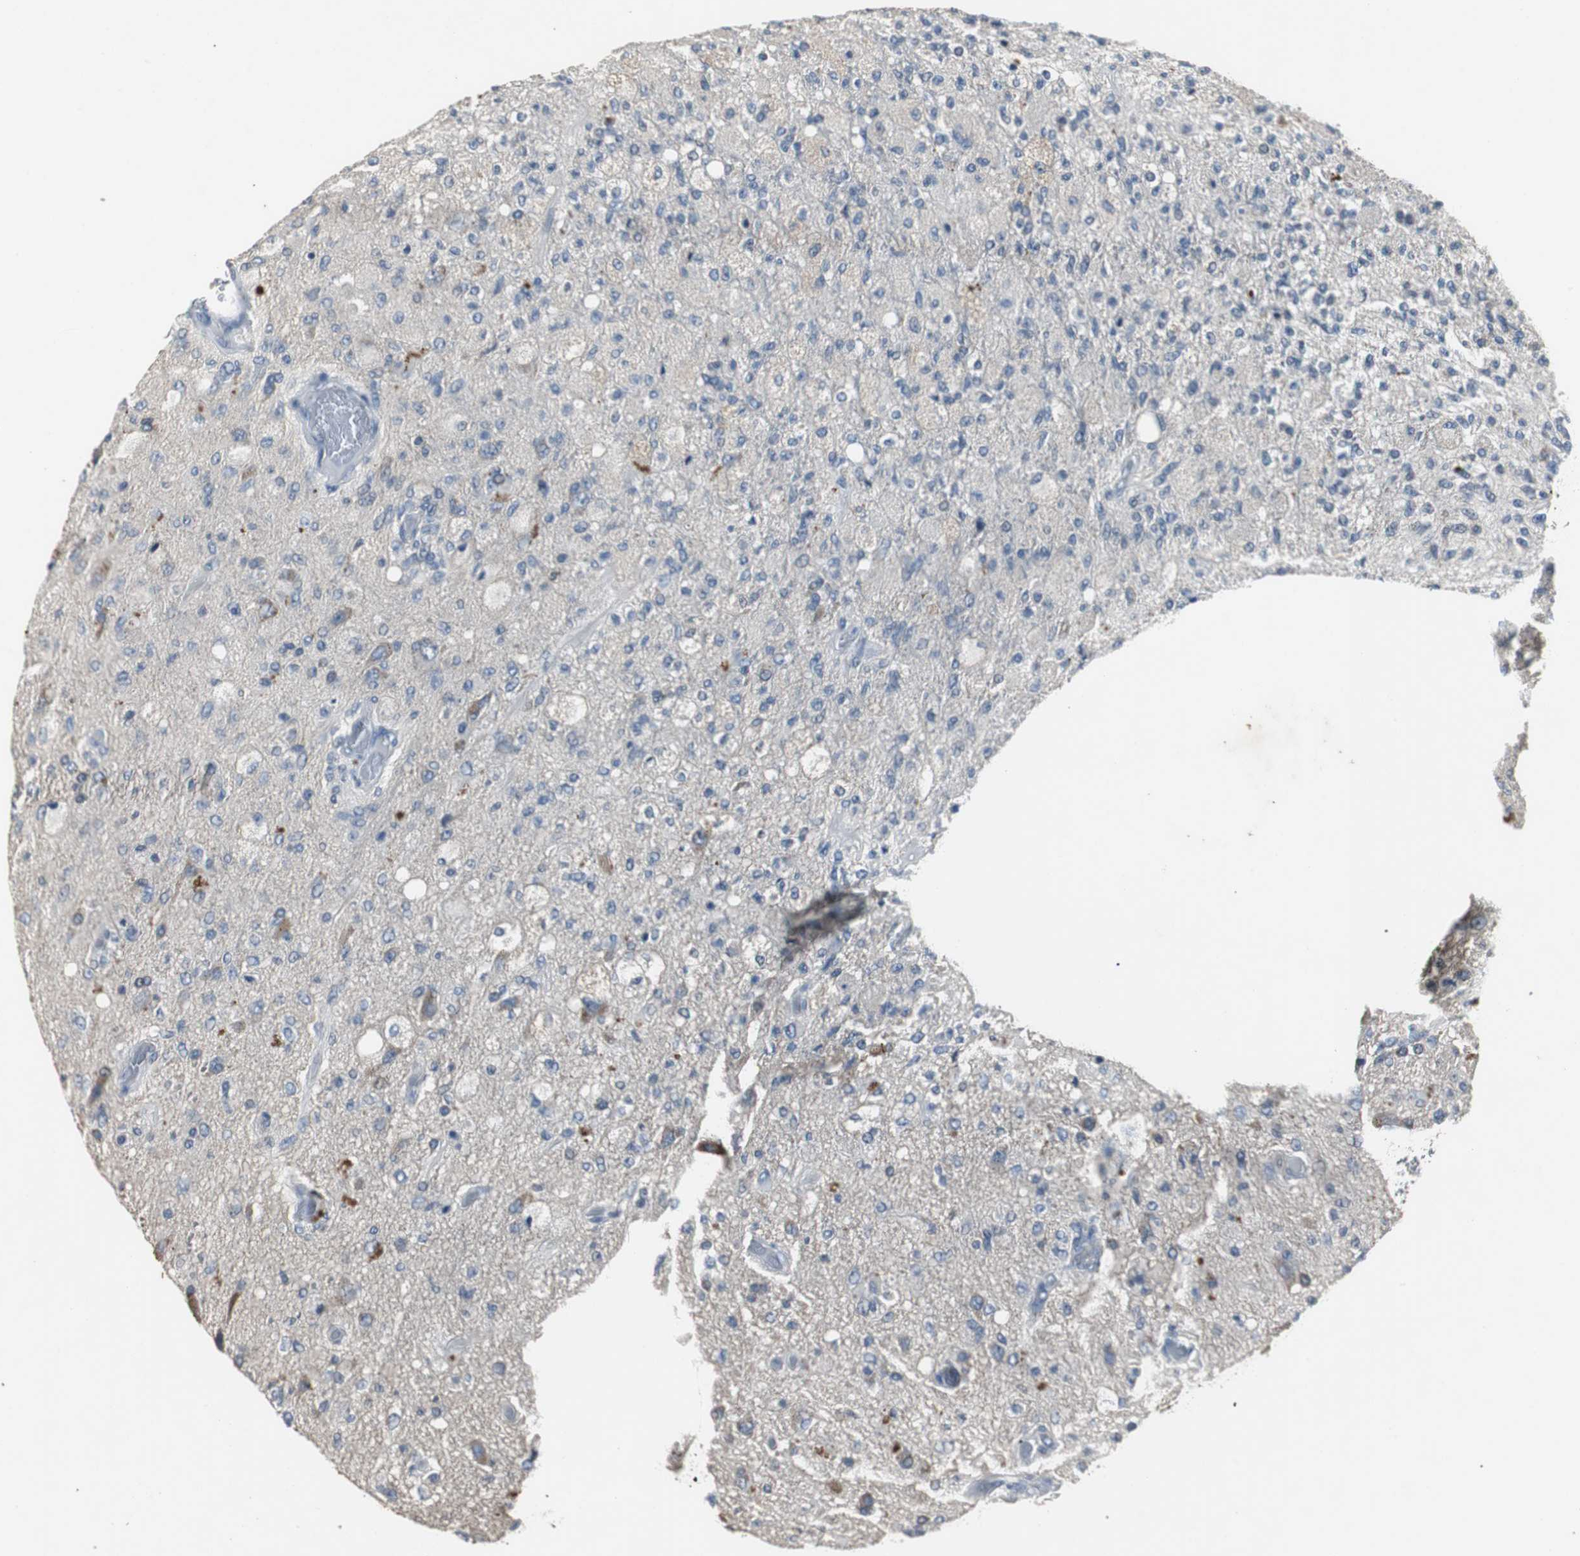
{"staining": {"intensity": "weak", "quantity": "25%-75%", "location": "cytoplasmic/membranous"}, "tissue": "glioma", "cell_type": "Tumor cells", "image_type": "cancer", "snomed": [{"axis": "morphology", "description": "Normal tissue, NOS"}, {"axis": "morphology", "description": "Glioma, malignant, High grade"}, {"axis": "topography", "description": "Cerebral cortex"}], "caption": "A low amount of weak cytoplasmic/membranous positivity is appreciated in about 25%-75% of tumor cells in glioma tissue.", "gene": "PCYT1B", "patient": {"sex": "male", "age": 77}}